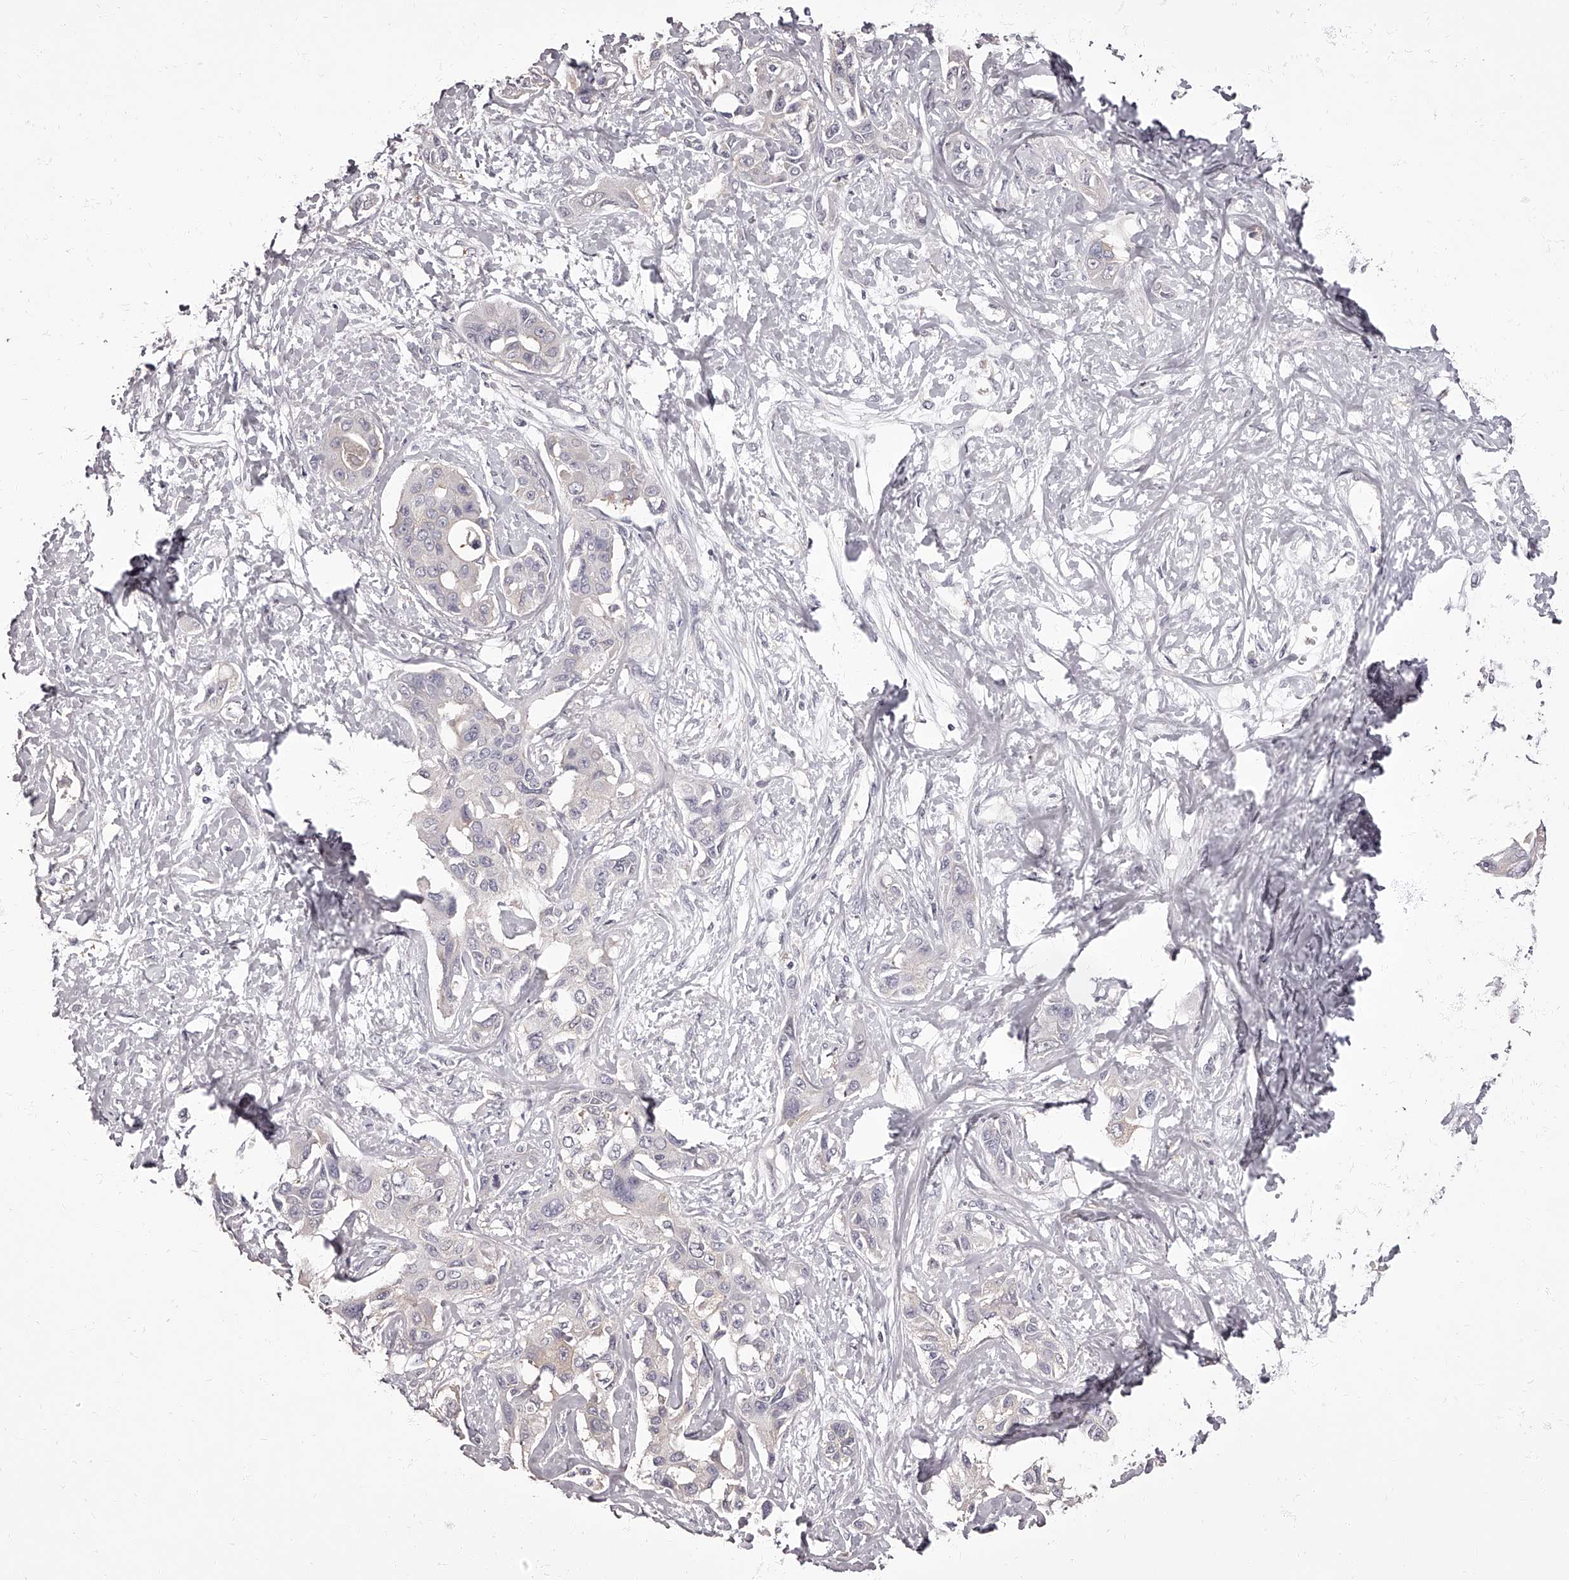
{"staining": {"intensity": "weak", "quantity": "<25%", "location": "cytoplasmic/membranous"}, "tissue": "liver cancer", "cell_type": "Tumor cells", "image_type": "cancer", "snomed": [{"axis": "morphology", "description": "Cholangiocarcinoma"}, {"axis": "topography", "description": "Liver"}], "caption": "Immunohistochemistry histopathology image of neoplastic tissue: liver cancer (cholangiocarcinoma) stained with DAB shows no significant protein expression in tumor cells.", "gene": "APEH", "patient": {"sex": "male", "age": 59}}